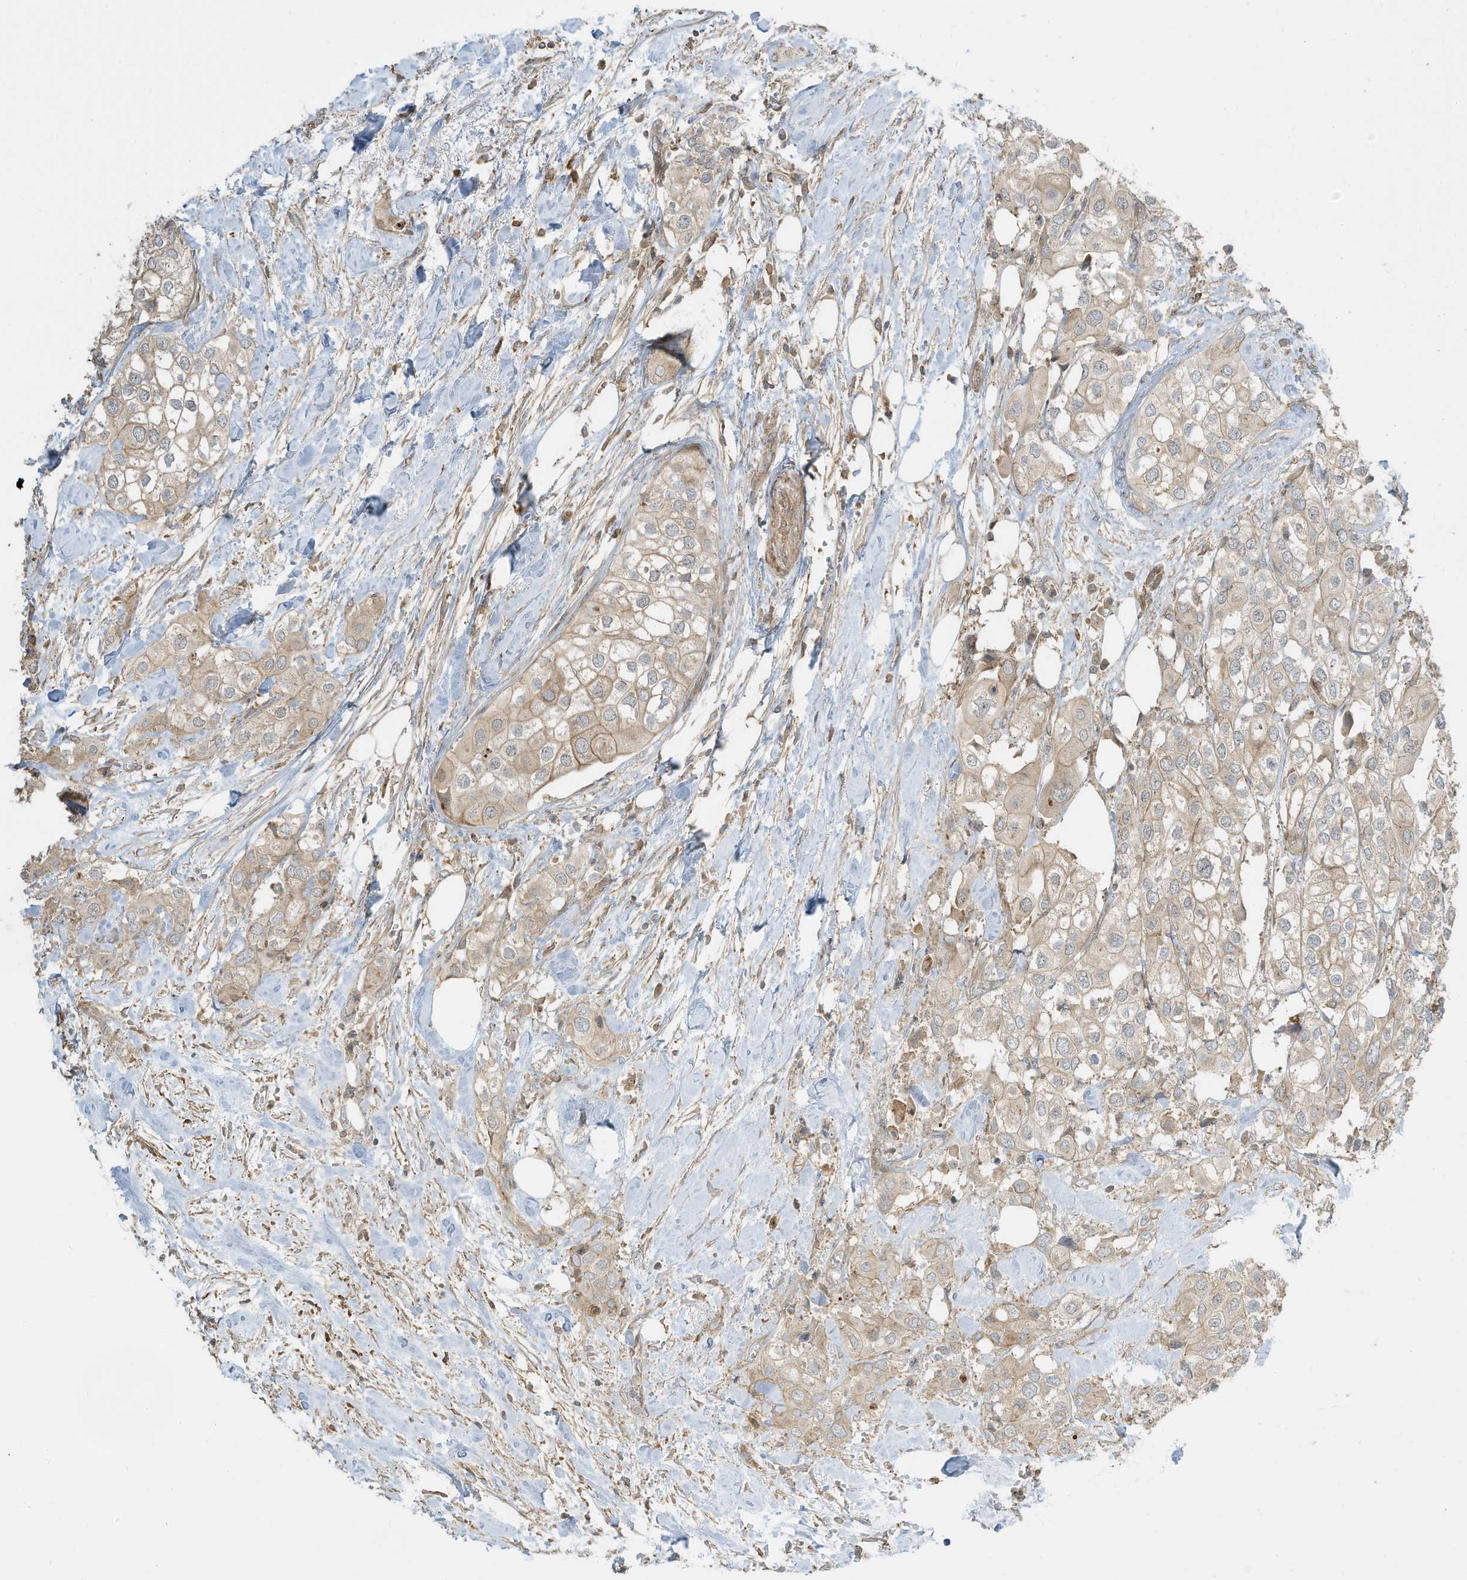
{"staining": {"intensity": "weak", "quantity": "<25%", "location": "cytoplasmic/membranous"}, "tissue": "urothelial cancer", "cell_type": "Tumor cells", "image_type": "cancer", "snomed": [{"axis": "morphology", "description": "Urothelial carcinoma, High grade"}, {"axis": "topography", "description": "Urinary bladder"}], "caption": "Tumor cells are negative for brown protein staining in urothelial carcinoma (high-grade).", "gene": "ENTR1", "patient": {"sex": "male", "age": 64}}